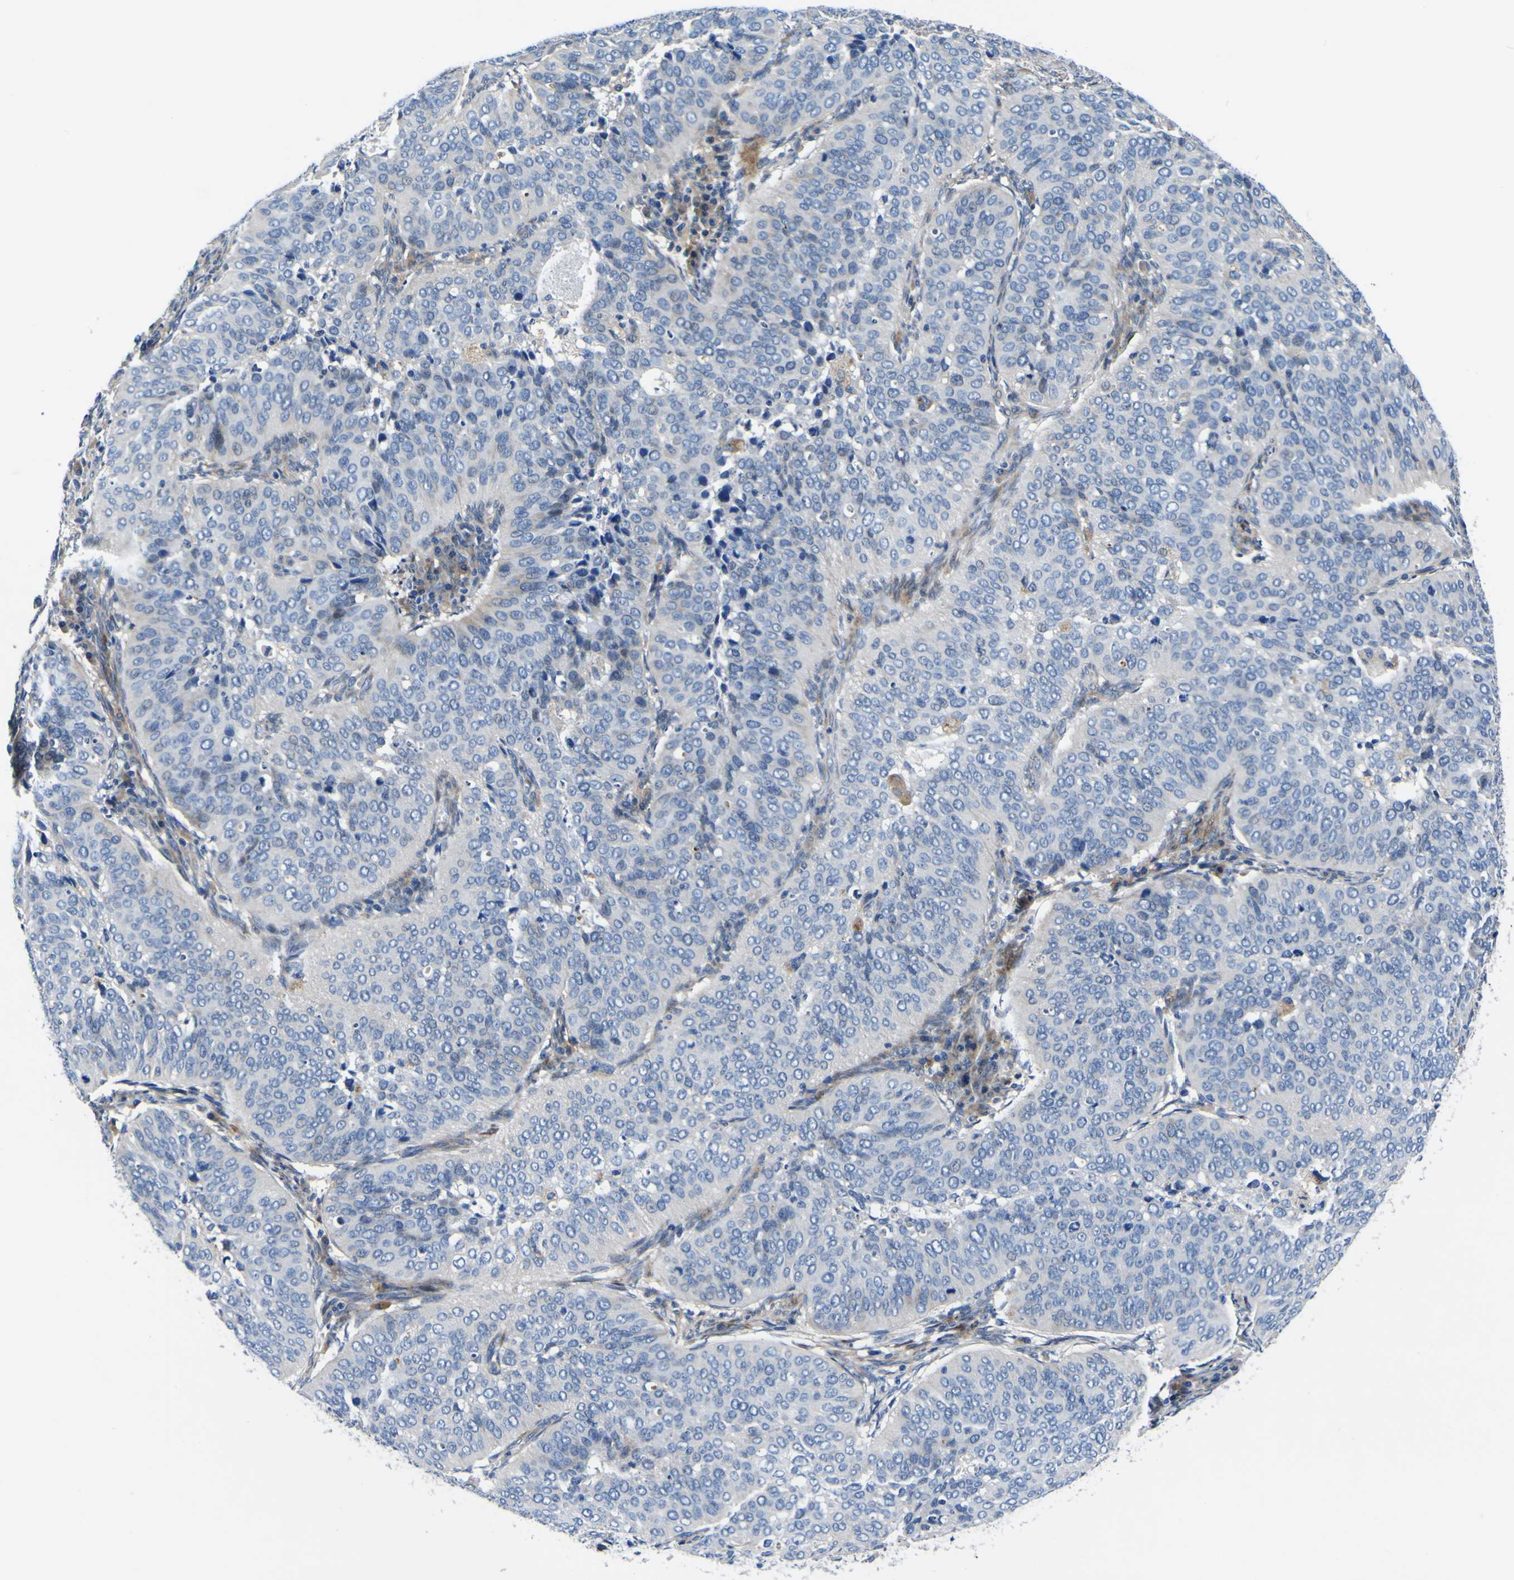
{"staining": {"intensity": "negative", "quantity": "none", "location": "none"}, "tissue": "cervical cancer", "cell_type": "Tumor cells", "image_type": "cancer", "snomed": [{"axis": "morphology", "description": "Normal tissue, NOS"}, {"axis": "morphology", "description": "Squamous cell carcinoma, NOS"}, {"axis": "topography", "description": "Cervix"}], "caption": "Immunohistochemistry (IHC) of human cervical squamous cell carcinoma demonstrates no expression in tumor cells.", "gene": "AGAP3", "patient": {"sex": "female", "age": 39}}